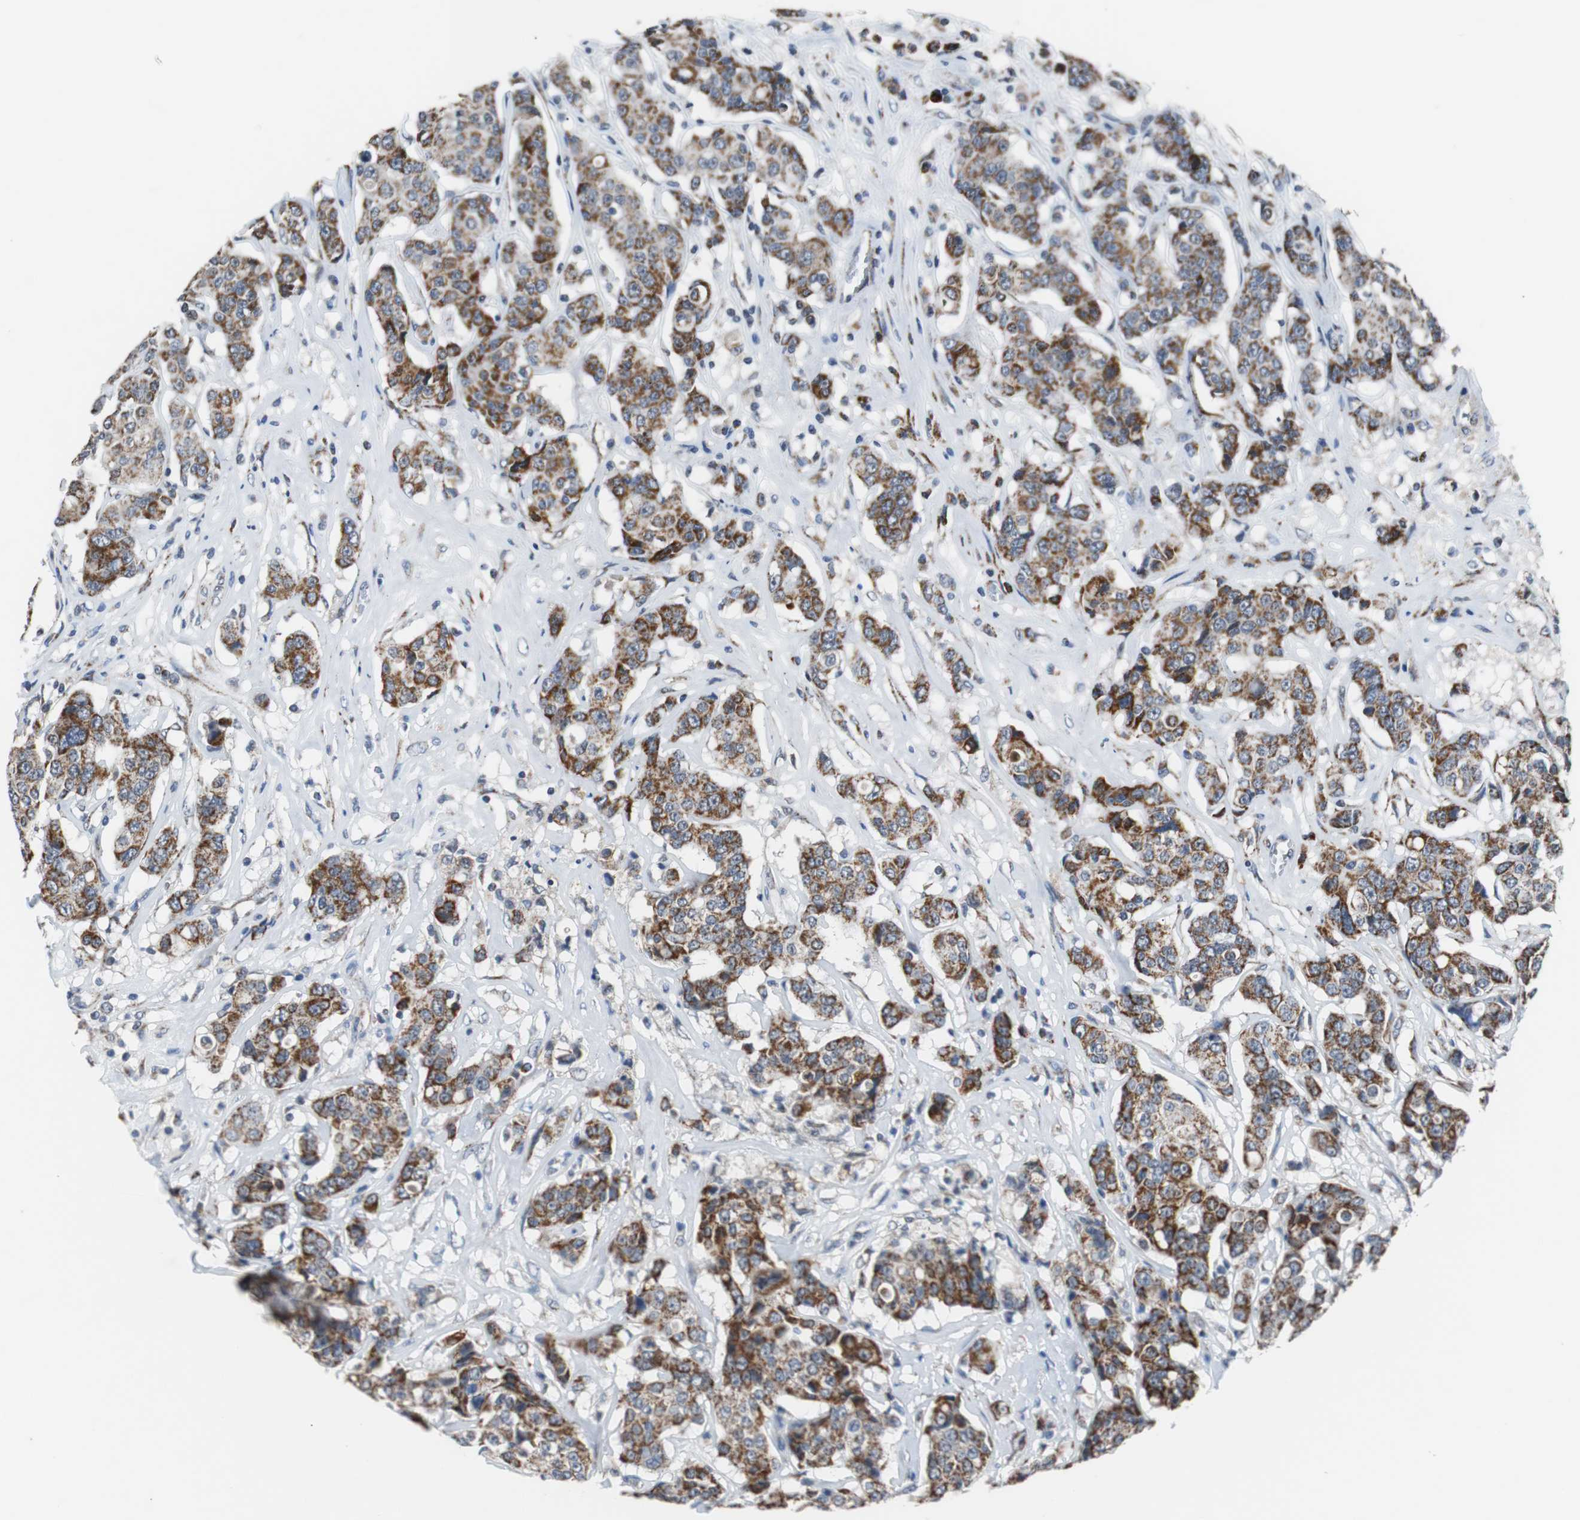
{"staining": {"intensity": "strong", "quantity": ">75%", "location": "cytoplasmic/membranous"}, "tissue": "breast cancer", "cell_type": "Tumor cells", "image_type": "cancer", "snomed": [{"axis": "morphology", "description": "Duct carcinoma"}, {"axis": "topography", "description": "Breast"}], "caption": "Immunohistochemical staining of invasive ductal carcinoma (breast) displays high levels of strong cytoplasmic/membranous expression in approximately >75% of tumor cells. (DAB IHC with brightfield microscopy, high magnification).", "gene": "PITRM1", "patient": {"sex": "female", "age": 27}}